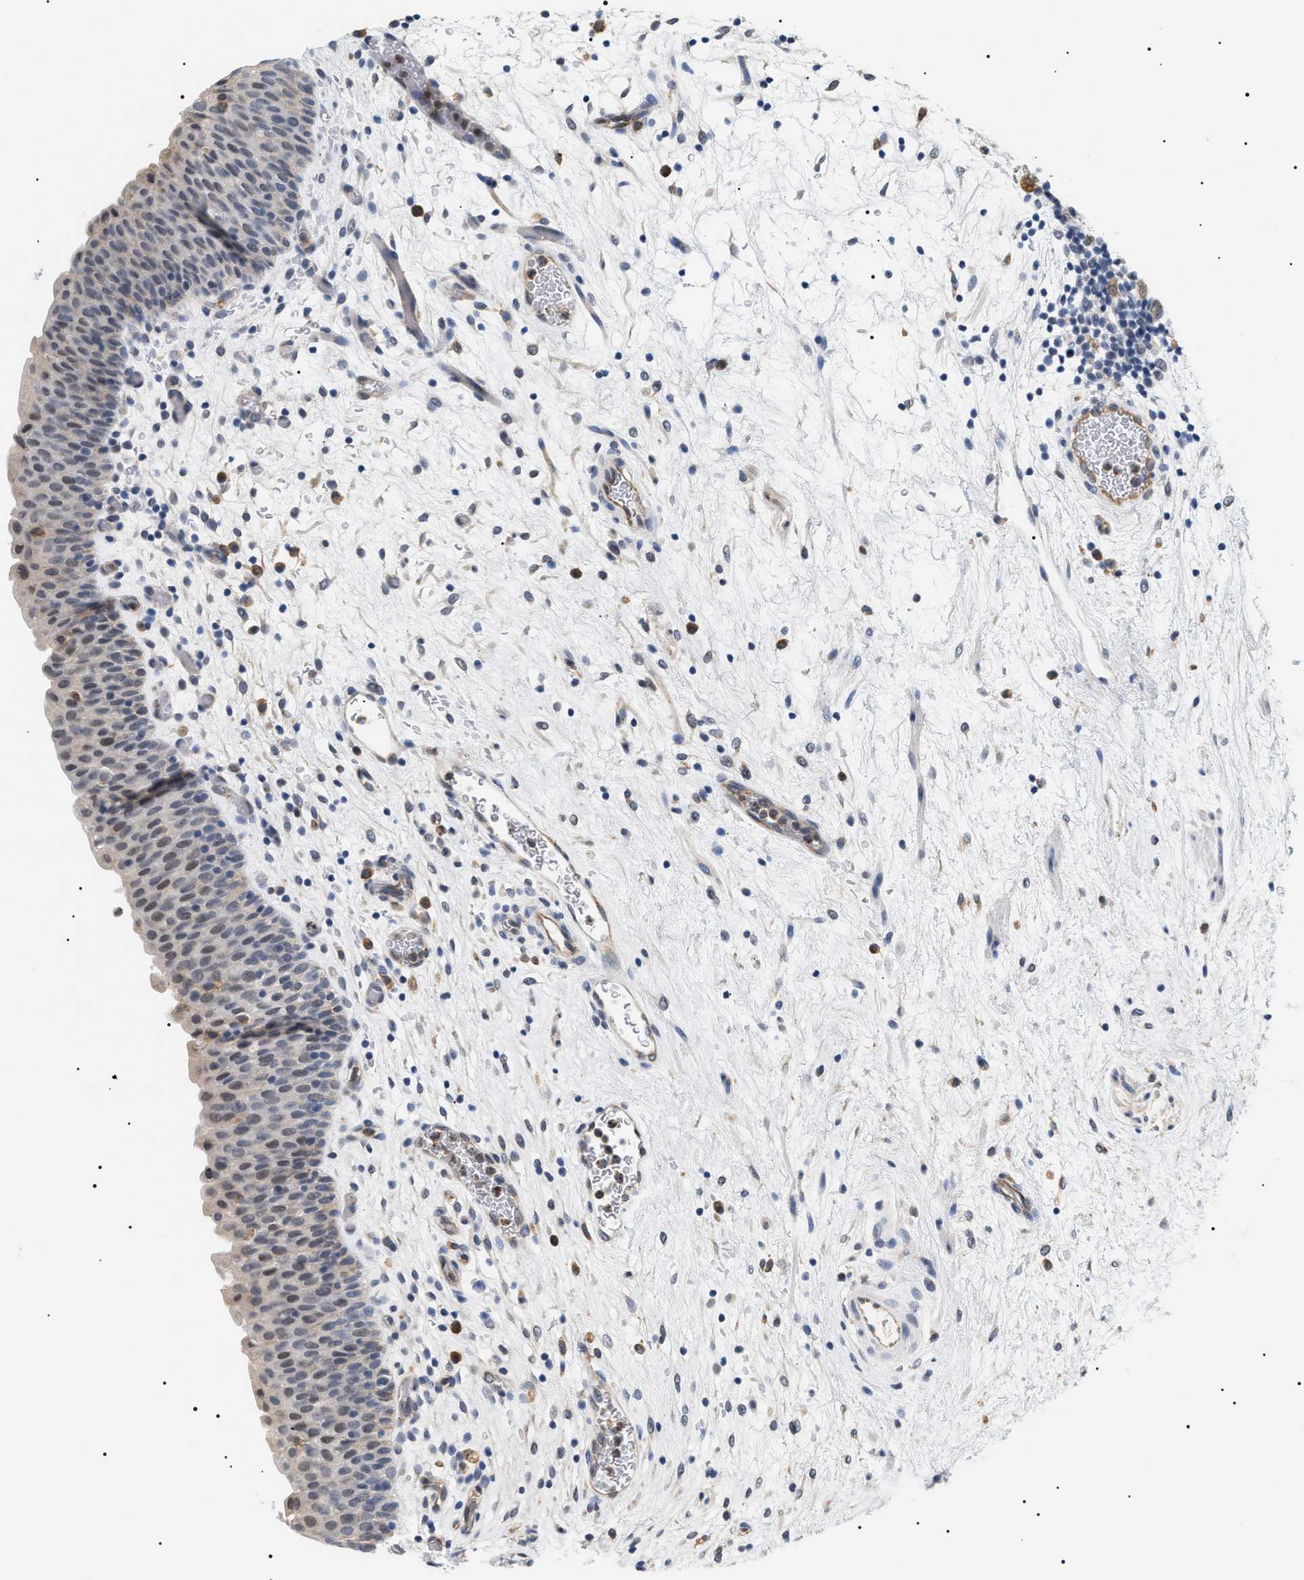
{"staining": {"intensity": "weak", "quantity": "<25%", "location": "cytoplasmic/membranous,nuclear"}, "tissue": "urinary bladder", "cell_type": "Urothelial cells", "image_type": "normal", "snomed": [{"axis": "morphology", "description": "Normal tissue, NOS"}, {"axis": "topography", "description": "Urinary bladder"}], "caption": "IHC of normal urinary bladder shows no expression in urothelial cells. The staining is performed using DAB (3,3'-diaminobenzidine) brown chromogen with nuclei counter-stained in using hematoxylin.", "gene": "HSD17B11", "patient": {"sex": "male", "age": 37}}